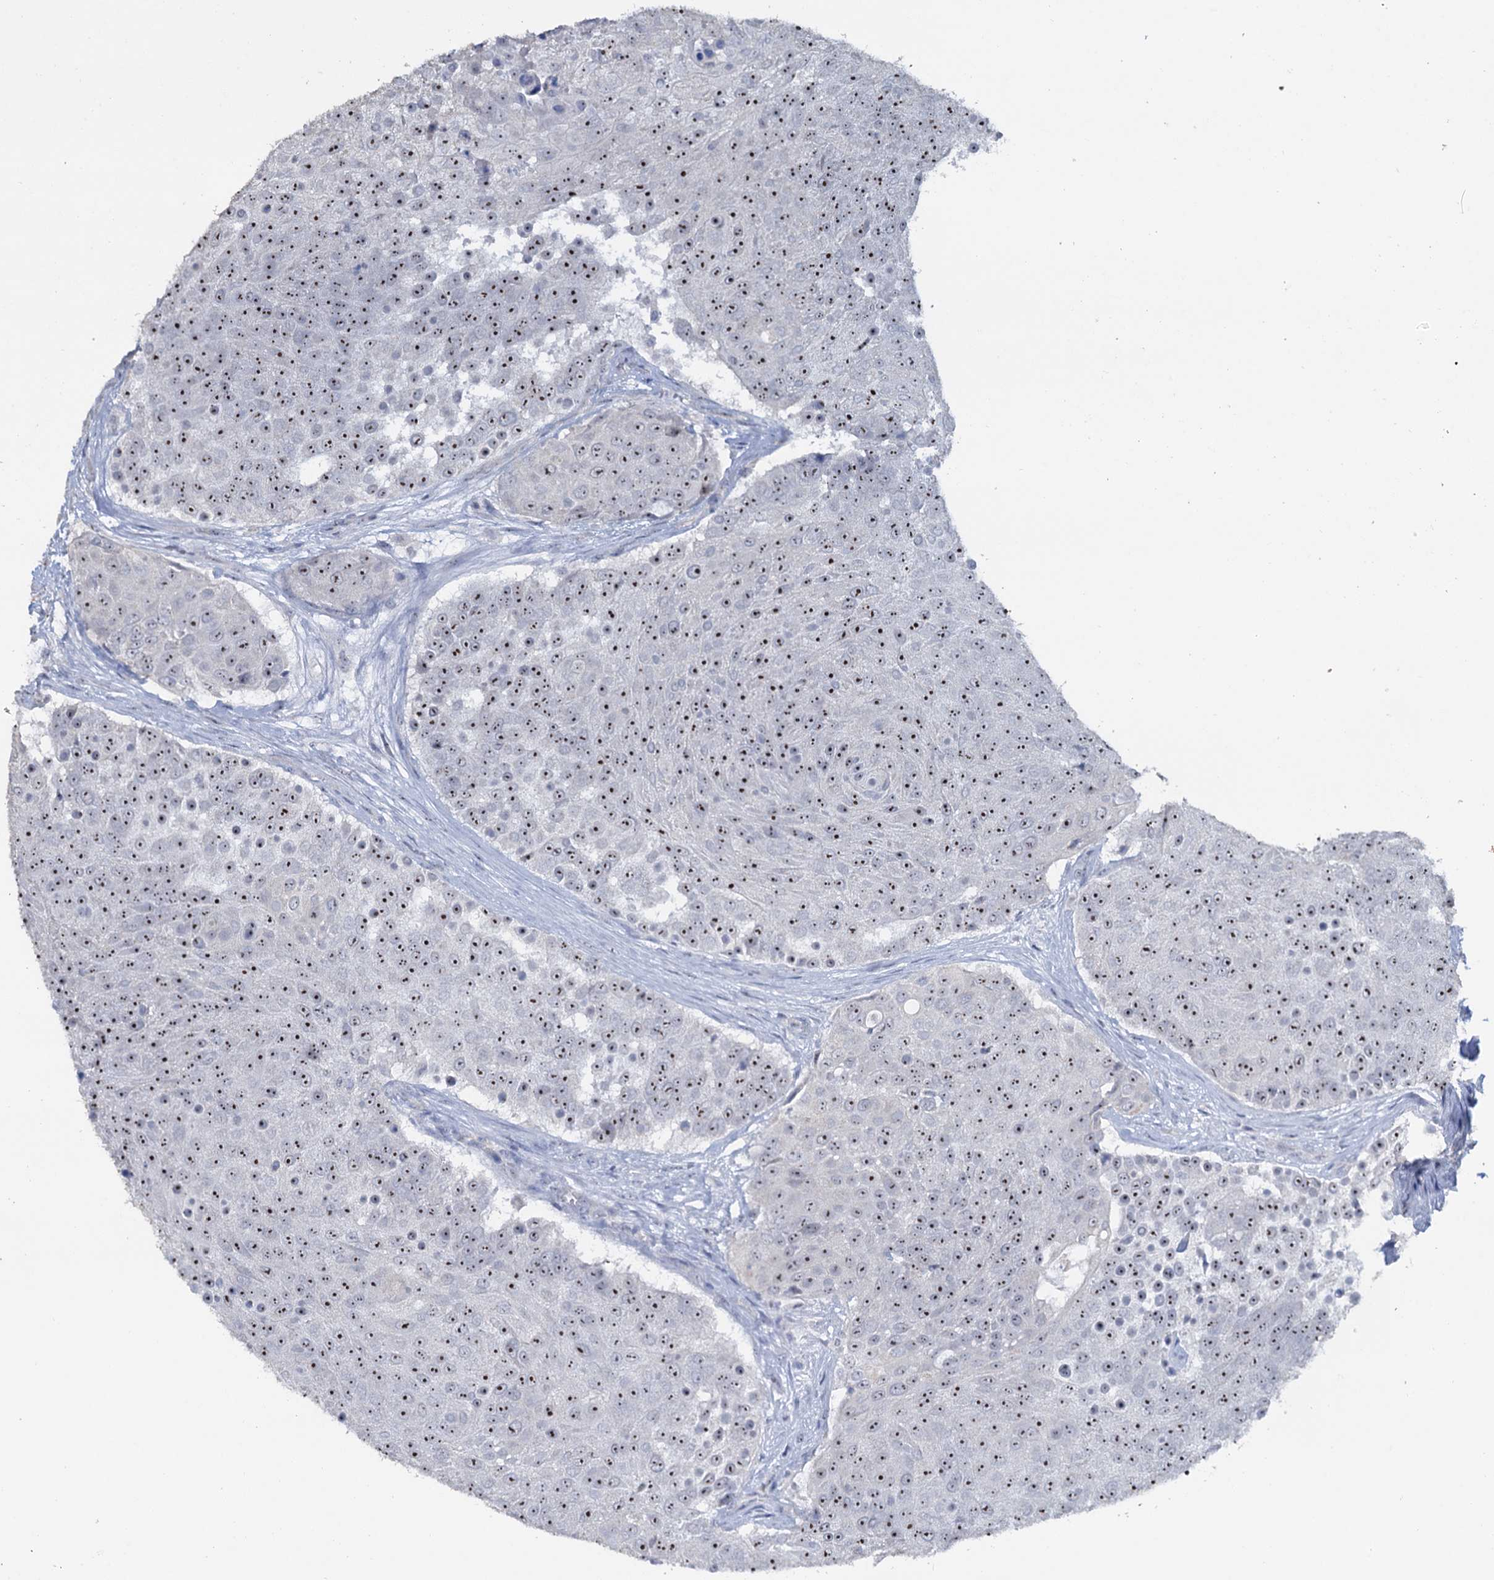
{"staining": {"intensity": "moderate", "quantity": ">75%", "location": "nuclear"}, "tissue": "urothelial cancer", "cell_type": "Tumor cells", "image_type": "cancer", "snomed": [{"axis": "morphology", "description": "Urothelial carcinoma, High grade"}, {"axis": "topography", "description": "Urinary bladder"}], "caption": "IHC histopathology image of neoplastic tissue: human urothelial carcinoma (high-grade) stained using immunohistochemistry exhibits medium levels of moderate protein expression localized specifically in the nuclear of tumor cells, appearing as a nuclear brown color.", "gene": "C2CD3", "patient": {"sex": "female", "age": 63}}